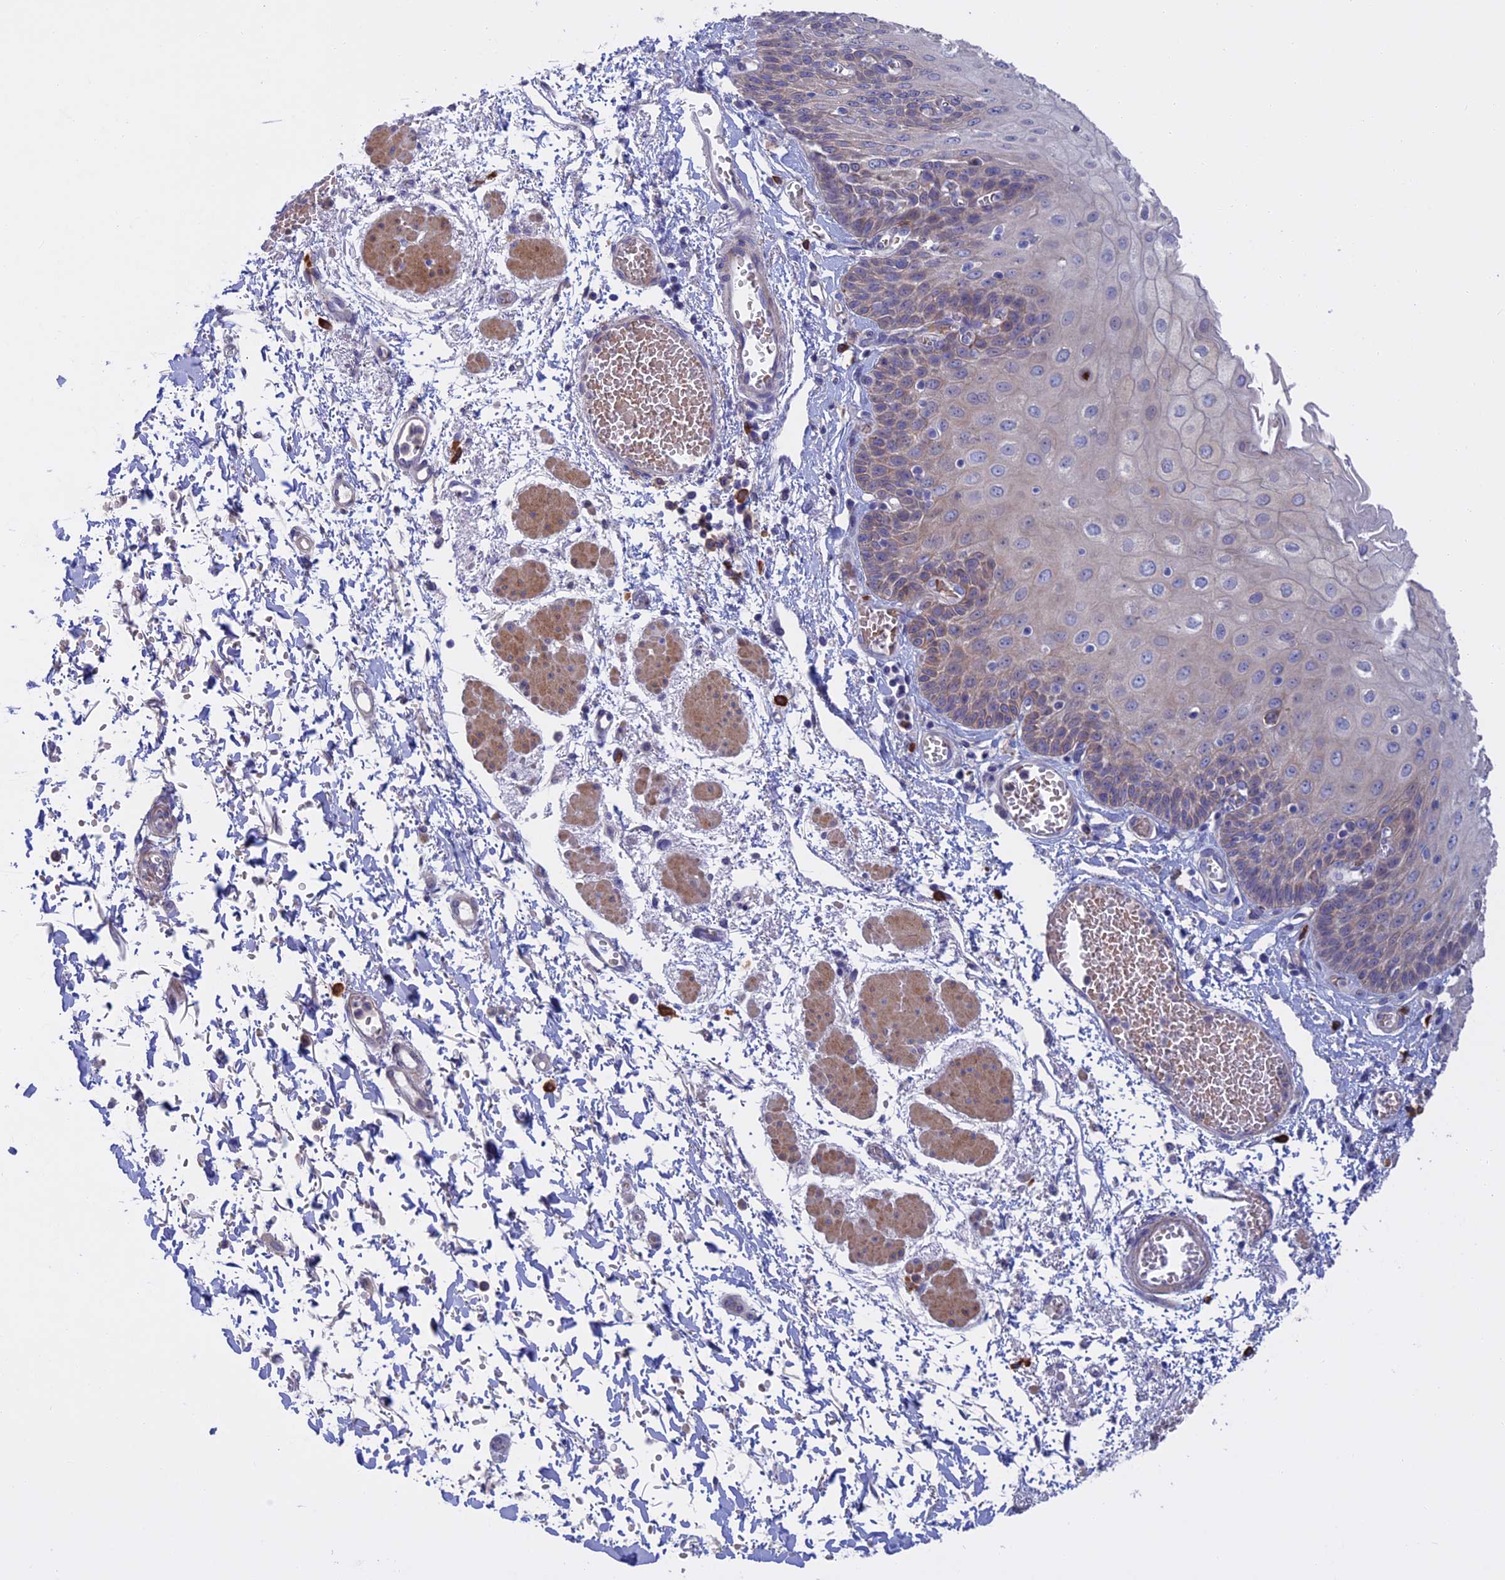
{"staining": {"intensity": "weak", "quantity": "<25%", "location": "cytoplasmic/membranous"}, "tissue": "esophagus", "cell_type": "Squamous epithelial cells", "image_type": "normal", "snomed": [{"axis": "morphology", "description": "Normal tissue, NOS"}, {"axis": "topography", "description": "Esophagus"}], "caption": "Immunohistochemistry of normal esophagus displays no expression in squamous epithelial cells.", "gene": "SLC2A6", "patient": {"sex": "male", "age": 81}}